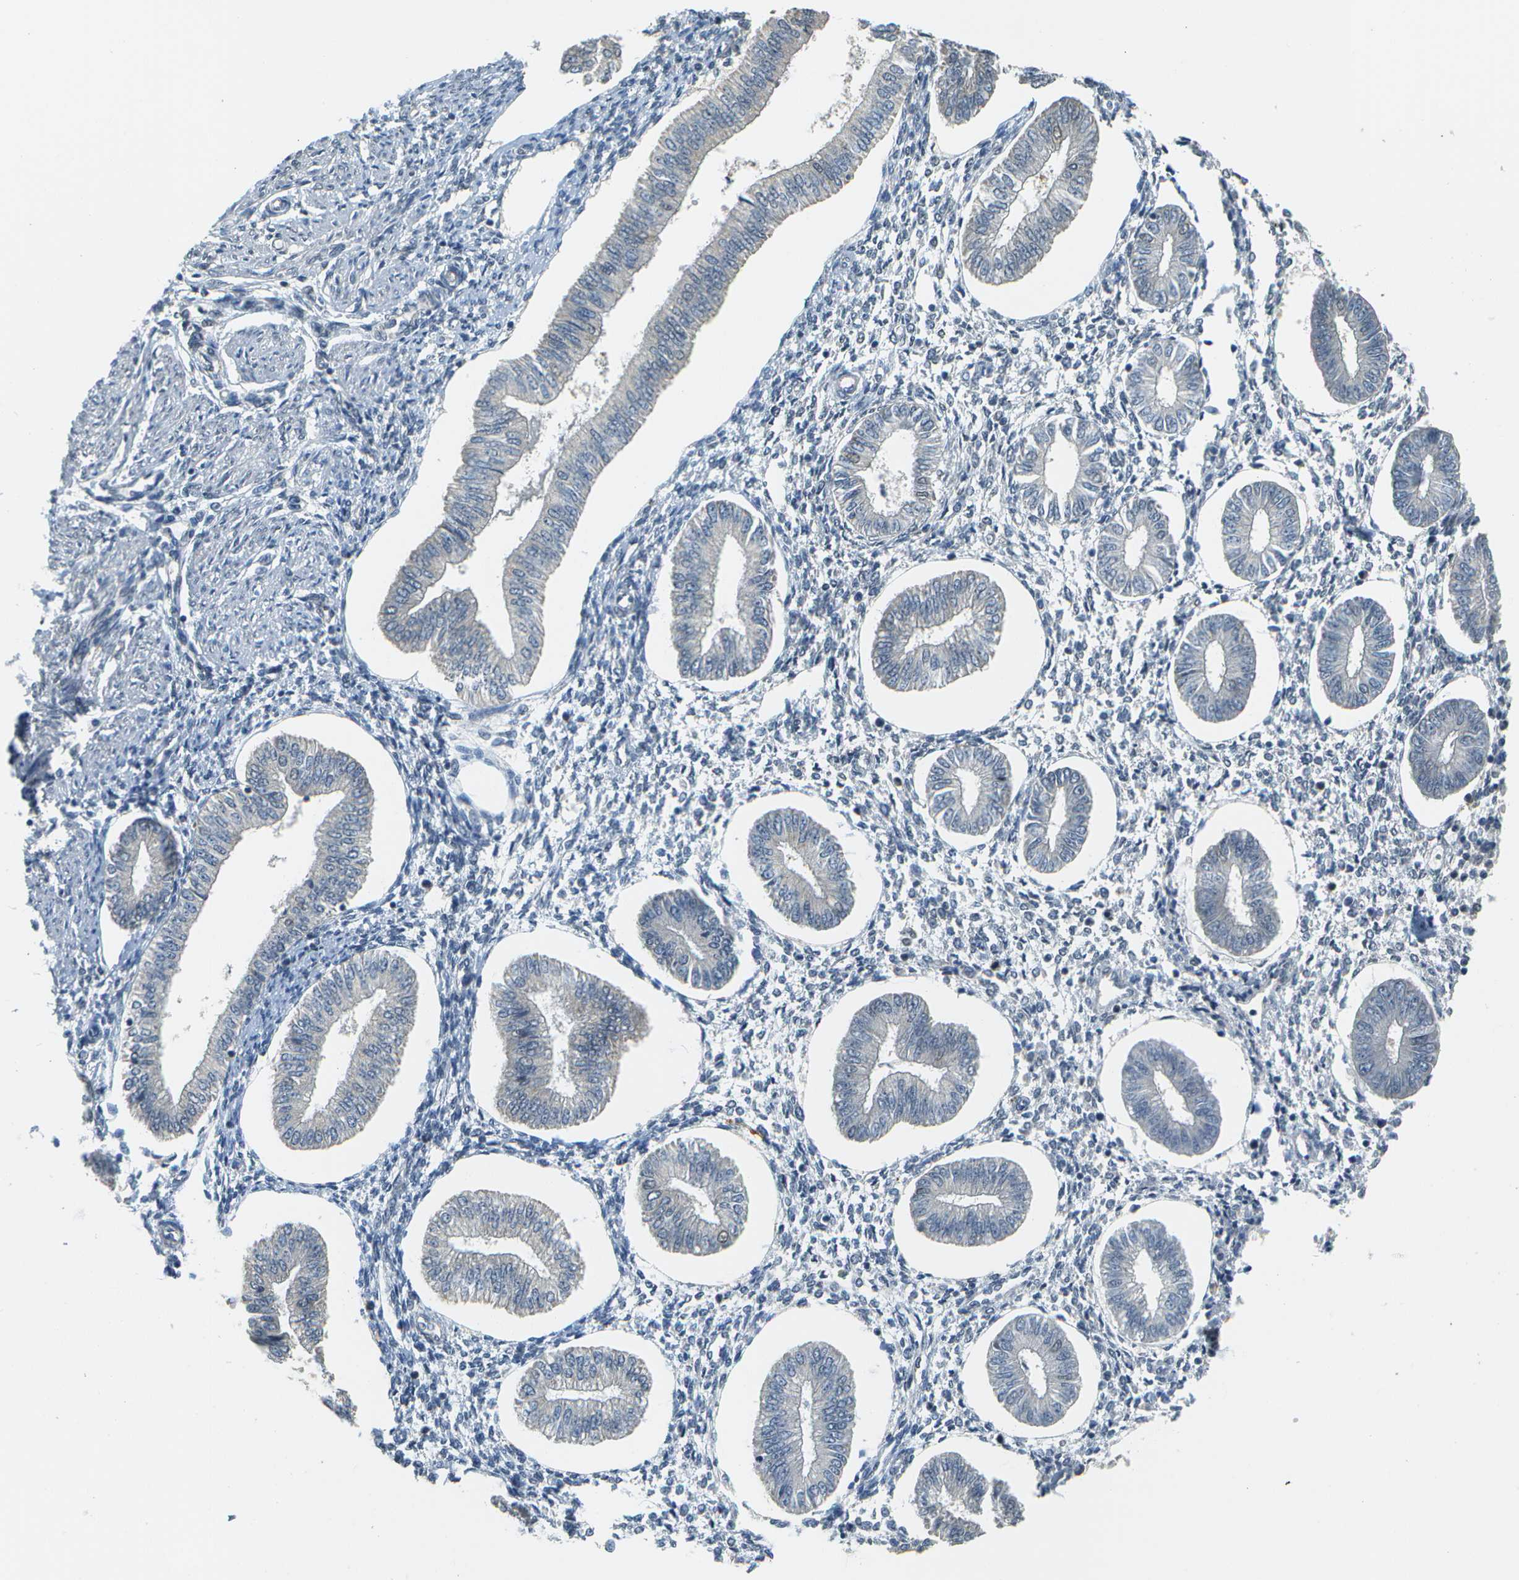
{"staining": {"intensity": "weak", "quantity": "<25%", "location": "nuclear"}, "tissue": "endometrium", "cell_type": "Cells in endometrial stroma", "image_type": "normal", "snomed": [{"axis": "morphology", "description": "Normal tissue, NOS"}, {"axis": "topography", "description": "Endometrium"}], "caption": "DAB immunohistochemical staining of normal human endometrium reveals no significant positivity in cells in endometrial stroma. Brightfield microscopy of immunohistochemistry stained with DAB (brown) and hematoxylin (blue), captured at high magnification.", "gene": "ABL2", "patient": {"sex": "female", "age": 50}}